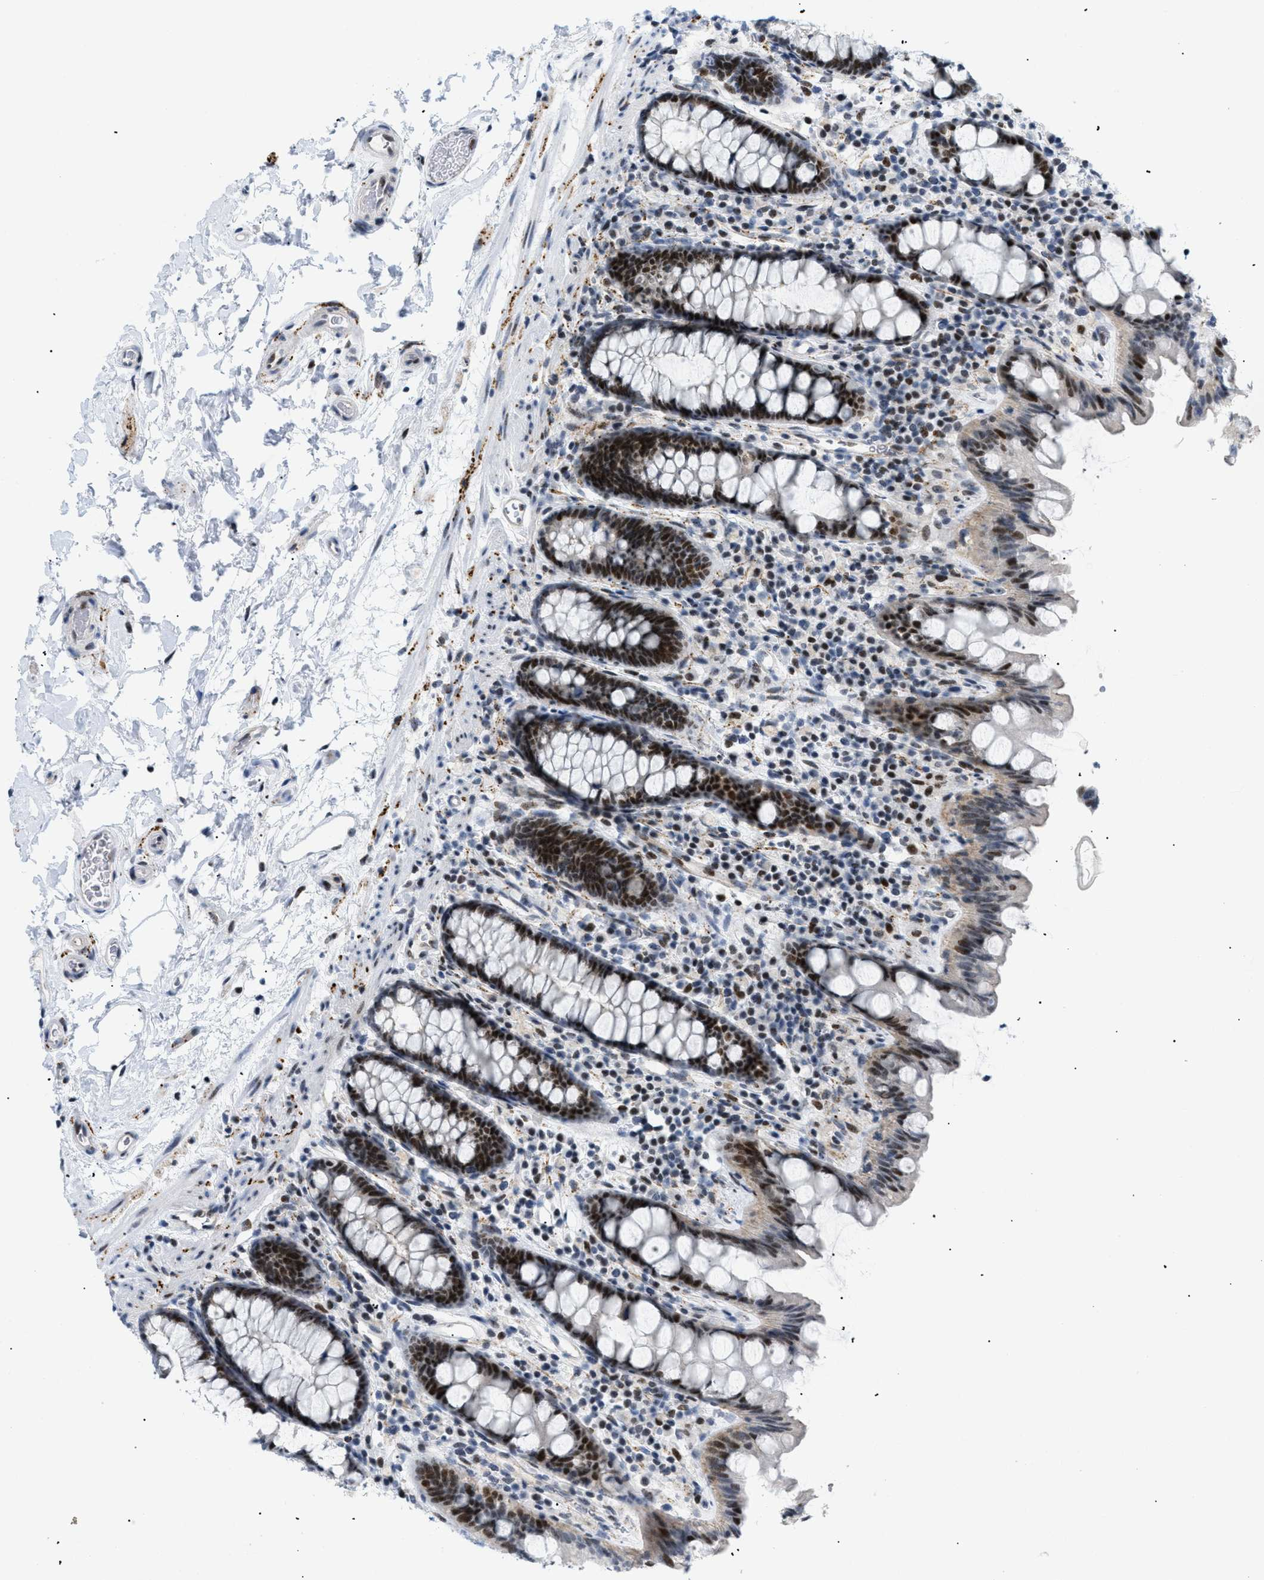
{"staining": {"intensity": "moderate", "quantity": ">75%", "location": "nuclear"}, "tissue": "colon", "cell_type": "Endothelial cells", "image_type": "normal", "snomed": [{"axis": "morphology", "description": "Normal tissue, NOS"}, {"axis": "topography", "description": "Colon"}], "caption": "This is a photomicrograph of IHC staining of normal colon, which shows moderate expression in the nuclear of endothelial cells.", "gene": "MED1", "patient": {"sex": "female", "age": 80}}